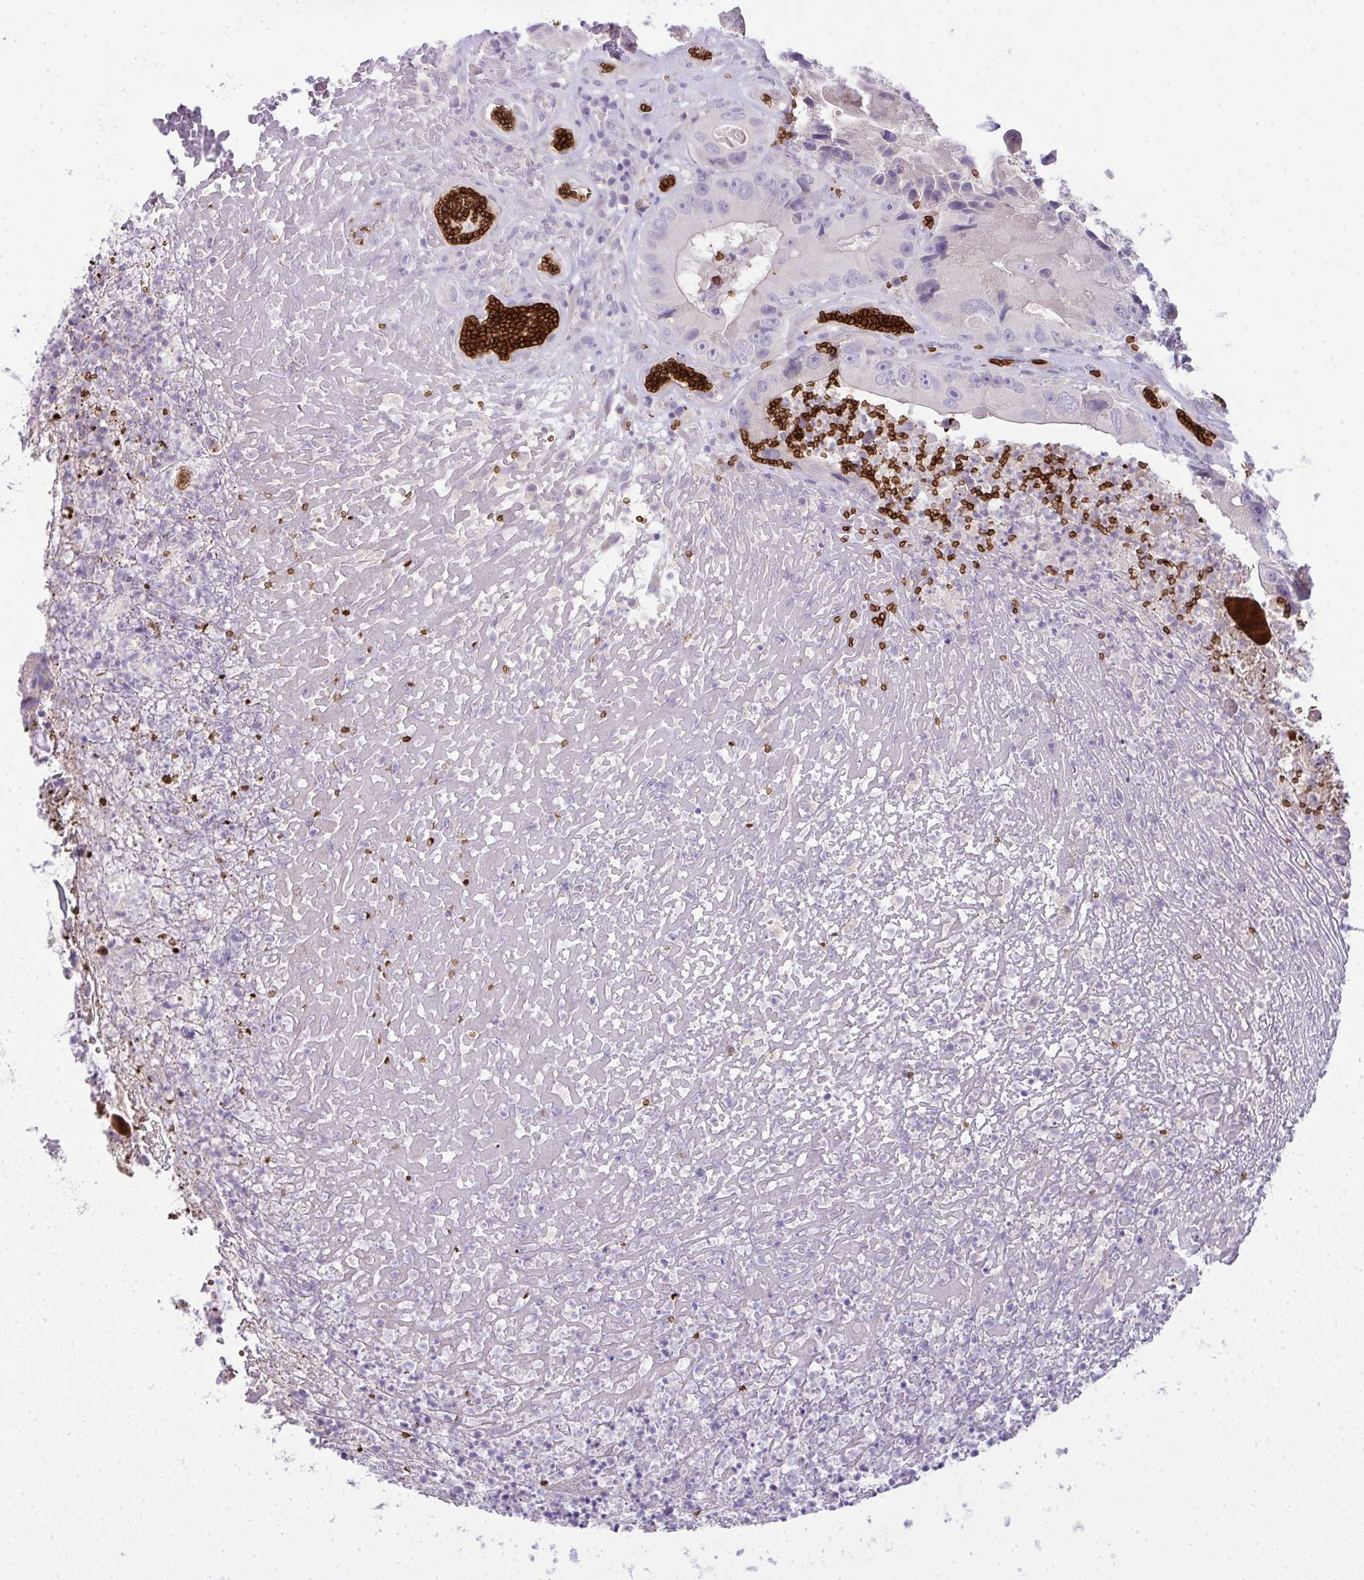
{"staining": {"intensity": "negative", "quantity": "none", "location": "none"}, "tissue": "colorectal cancer", "cell_type": "Tumor cells", "image_type": "cancer", "snomed": [{"axis": "morphology", "description": "Adenocarcinoma, NOS"}, {"axis": "topography", "description": "Colon"}], "caption": "Micrograph shows no protein positivity in tumor cells of adenocarcinoma (colorectal) tissue.", "gene": "SPTB", "patient": {"sex": "female", "age": 86}}